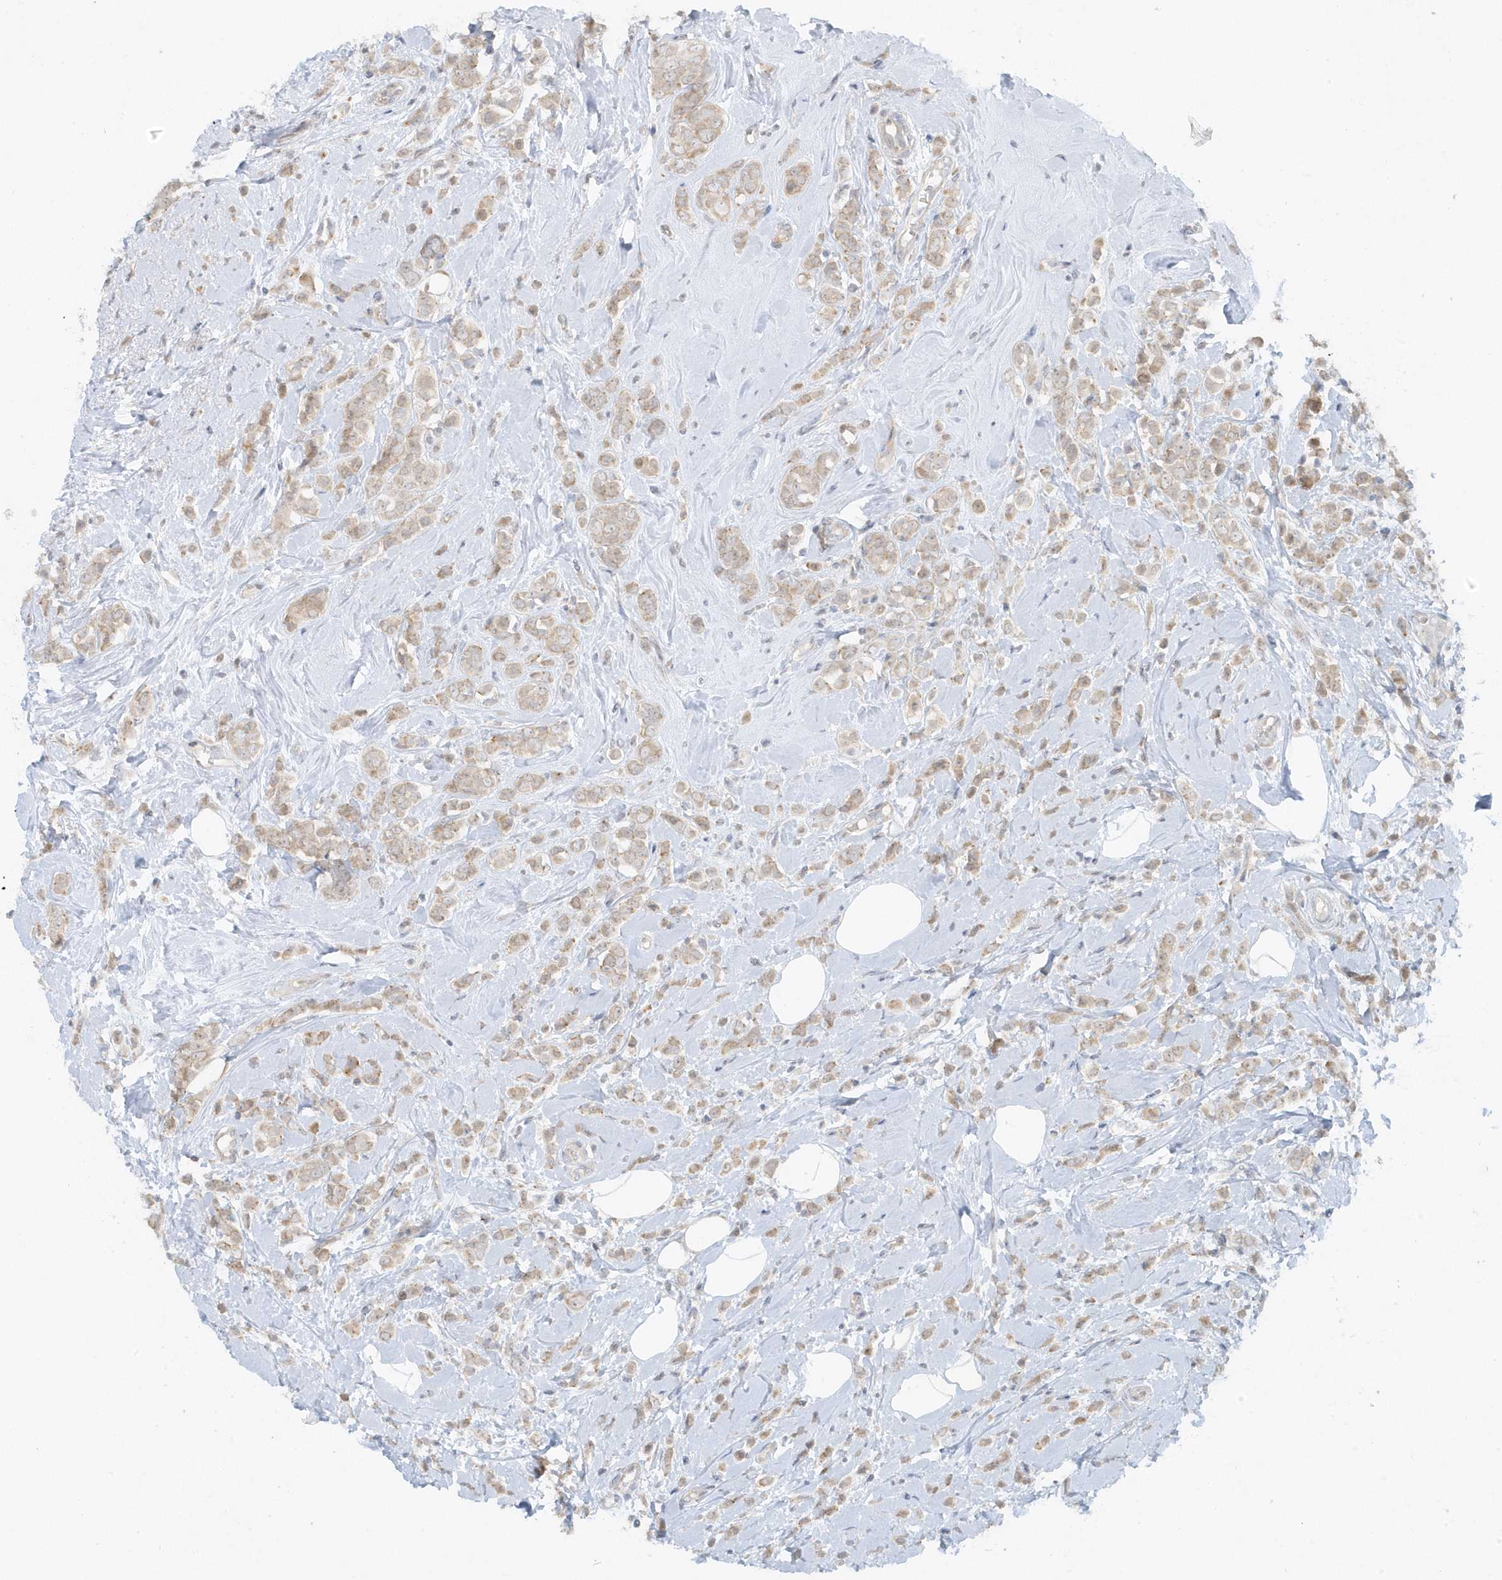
{"staining": {"intensity": "weak", "quantity": ">75%", "location": "cytoplasmic/membranous"}, "tissue": "breast cancer", "cell_type": "Tumor cells", "image_type": "cancer", "snomed": [{"axis": "morphology", "description": "Lobular carcinoma"}, {"axis": "topography", "description": "Breast"}], "caption": "A brown stain shows weak cytoplasmic/membranous staining of a protein in human breast cancer tumor cells.", "gene": "SCN3A", "patient": {"sex": "female", "age": 47}}